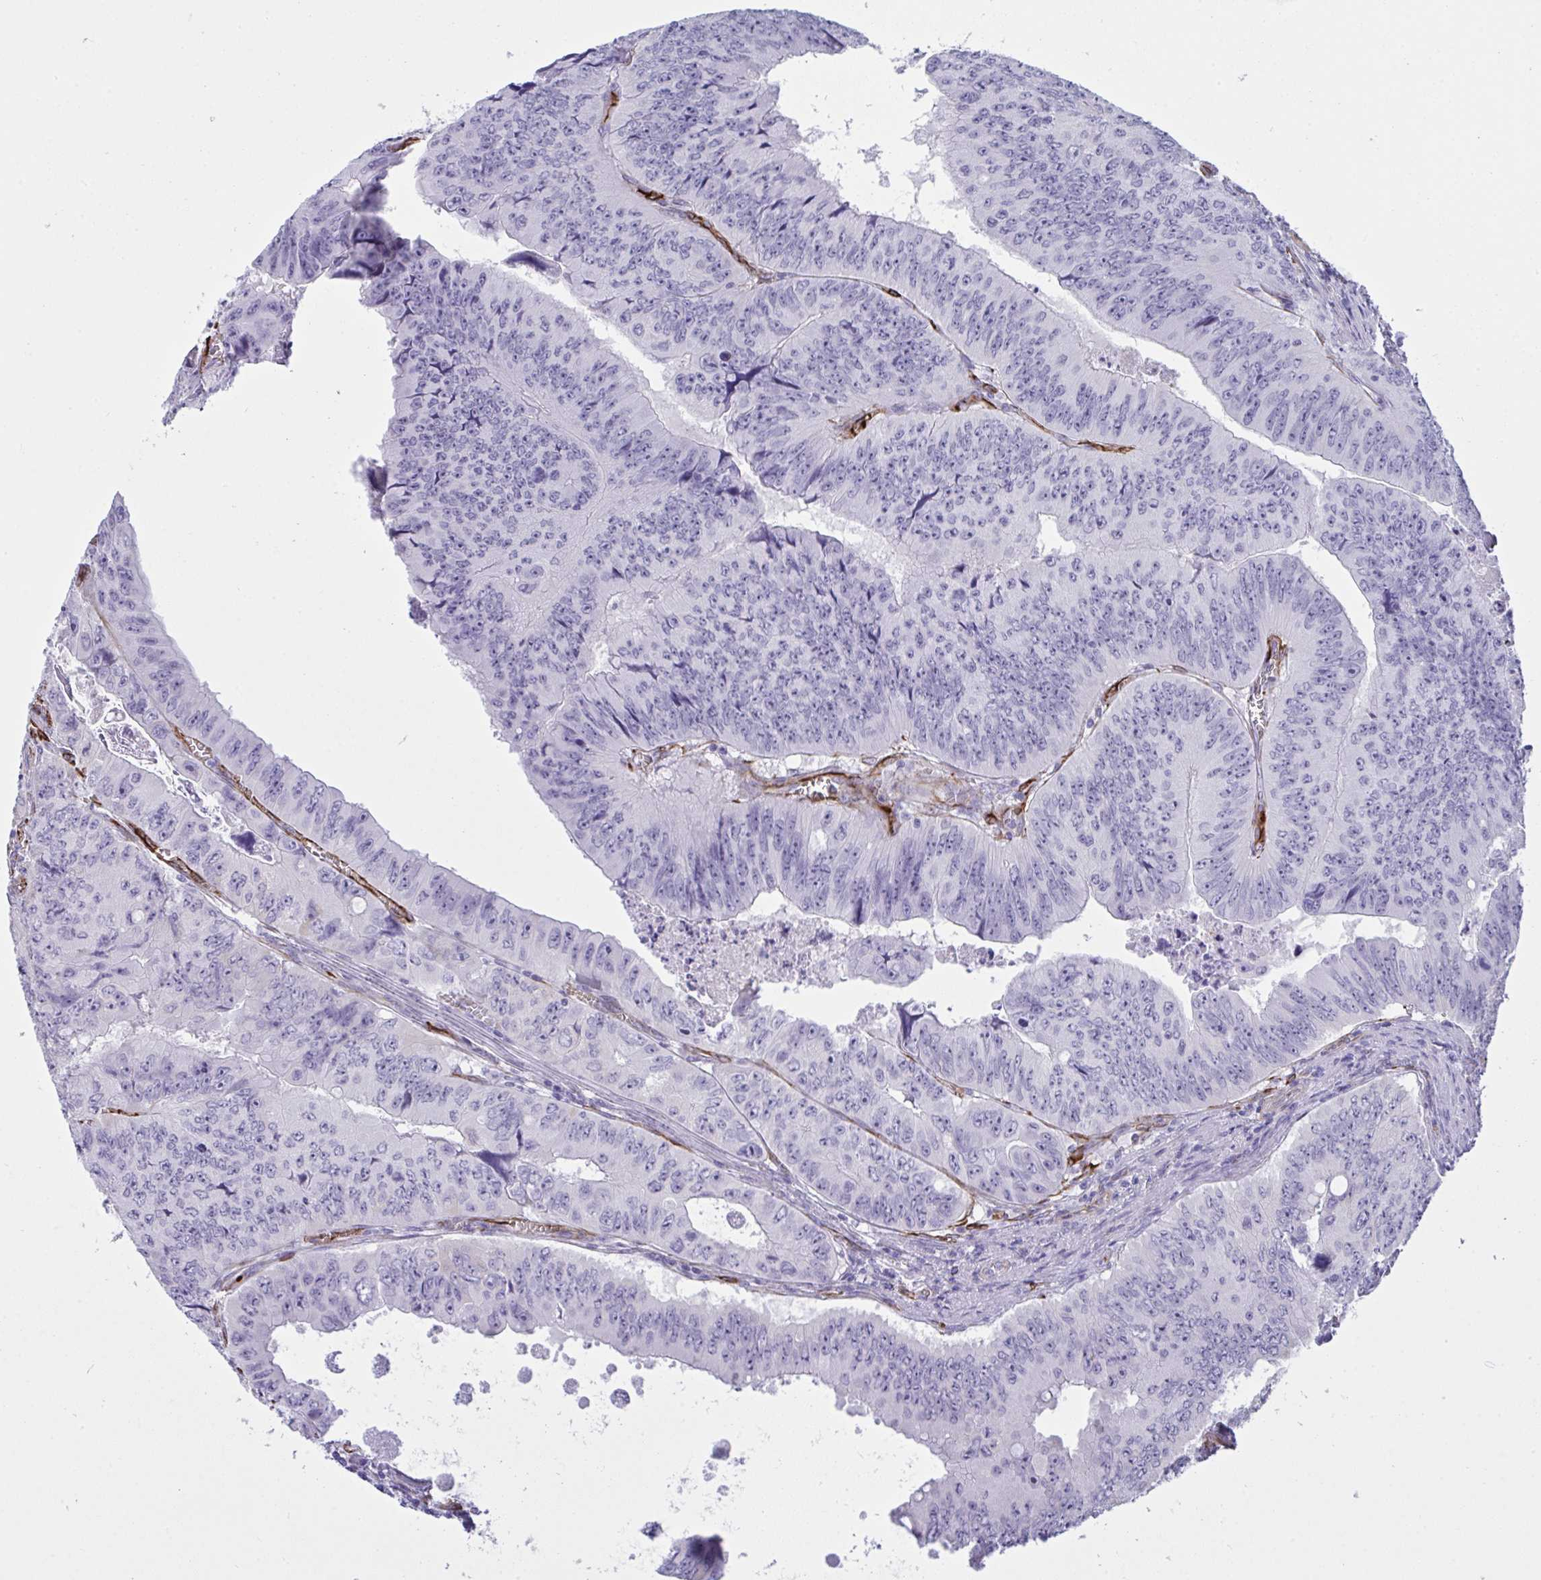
{"staining": {"intensity": "negative", "quantity": "none", "location": "none"}, "tissue": "colorectal cancer", "cell_type": "Tumor cells", "image_type": "cancer", "snomed": [{"axis": "morphology", "description": "Adenocarcinoma, NOS"}, {"axis": "topography", "description": "Colon"}], "caption": "Image shows no protein staining in tumor cells of colorectal adenocarcinoma tissue.", "gene": "SLC35B1", "patient": {"sex": "female", "age": 84}}